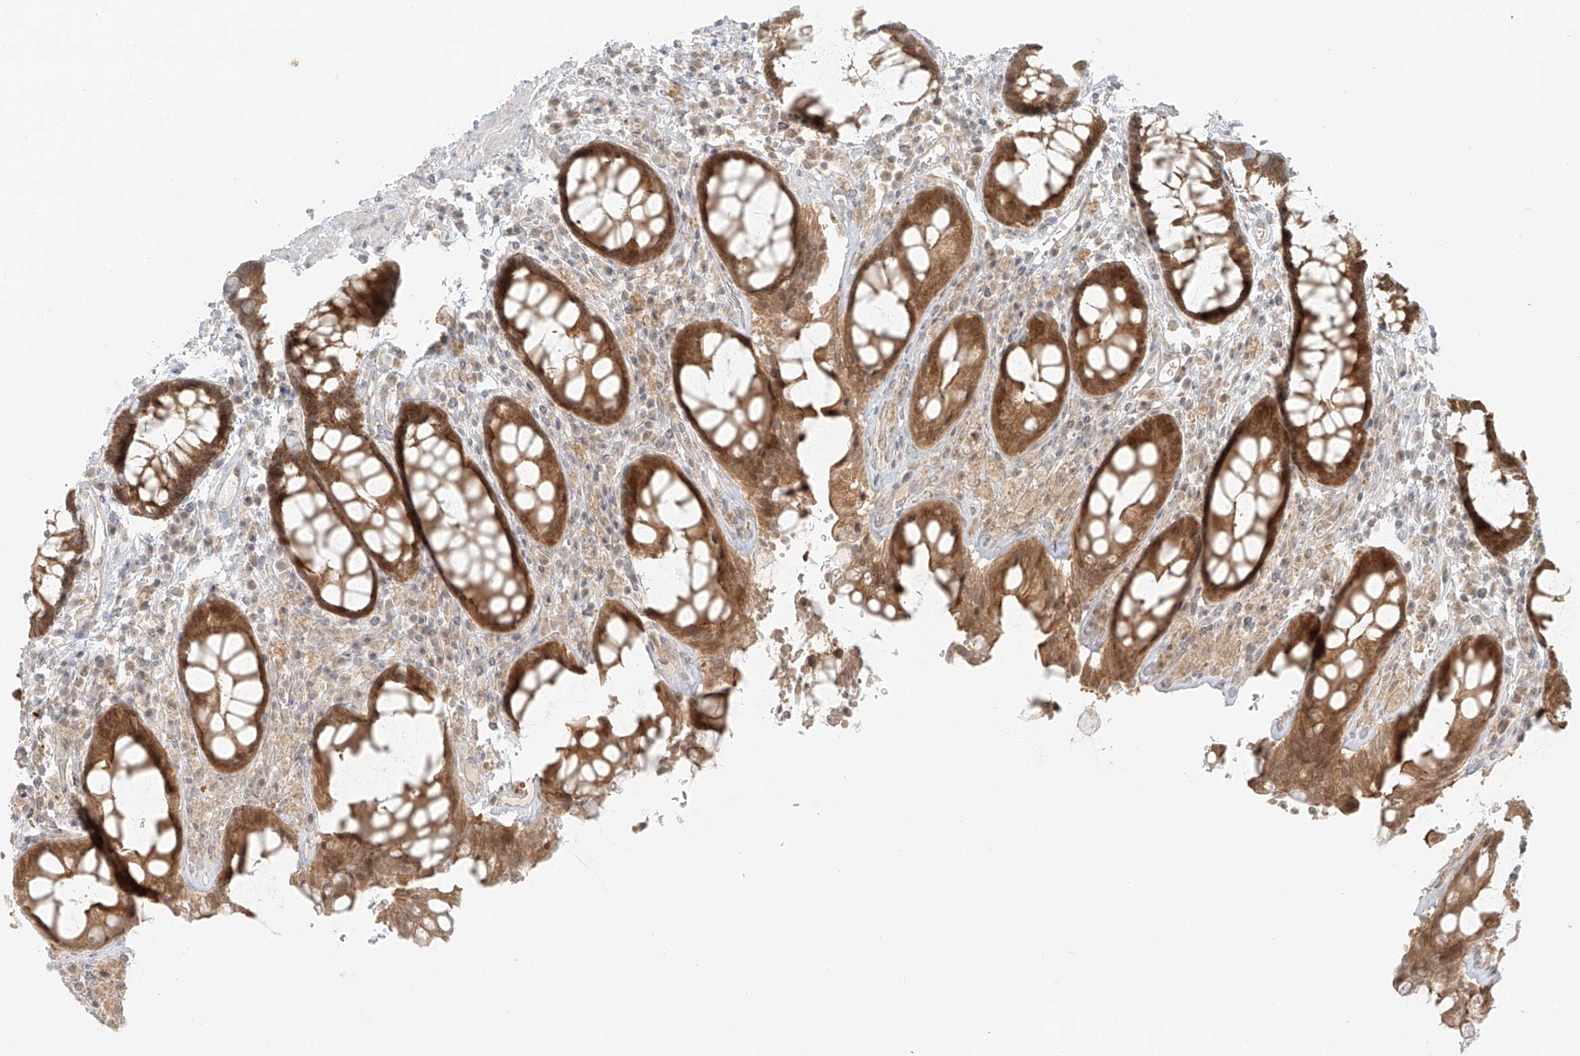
{"staining": {"intensity": "moderate", "quantity": ">75%", "location": "cytoplasmic/membranous"}, "tissue": "rectum", "cell_type": "Glandular cells", "image_type": "normal", "snomed": [{"axis": "morphology", "description": "Normal tissue, NOS"}, {"axis": "topography", "description": "Rectum"}], "caption": "Immunohistochemical staining of benign rectum reveals >75% levels of moderate cytoplasmic/membranous protein expression in approximately >75% of glandular cells. (Stains: DAB in brown, nuclei in blue, Microscopy: brightfield microscopy at high magnification).", "gene": "MIPEP", "patient": {"sex": "male", "age": 64}}